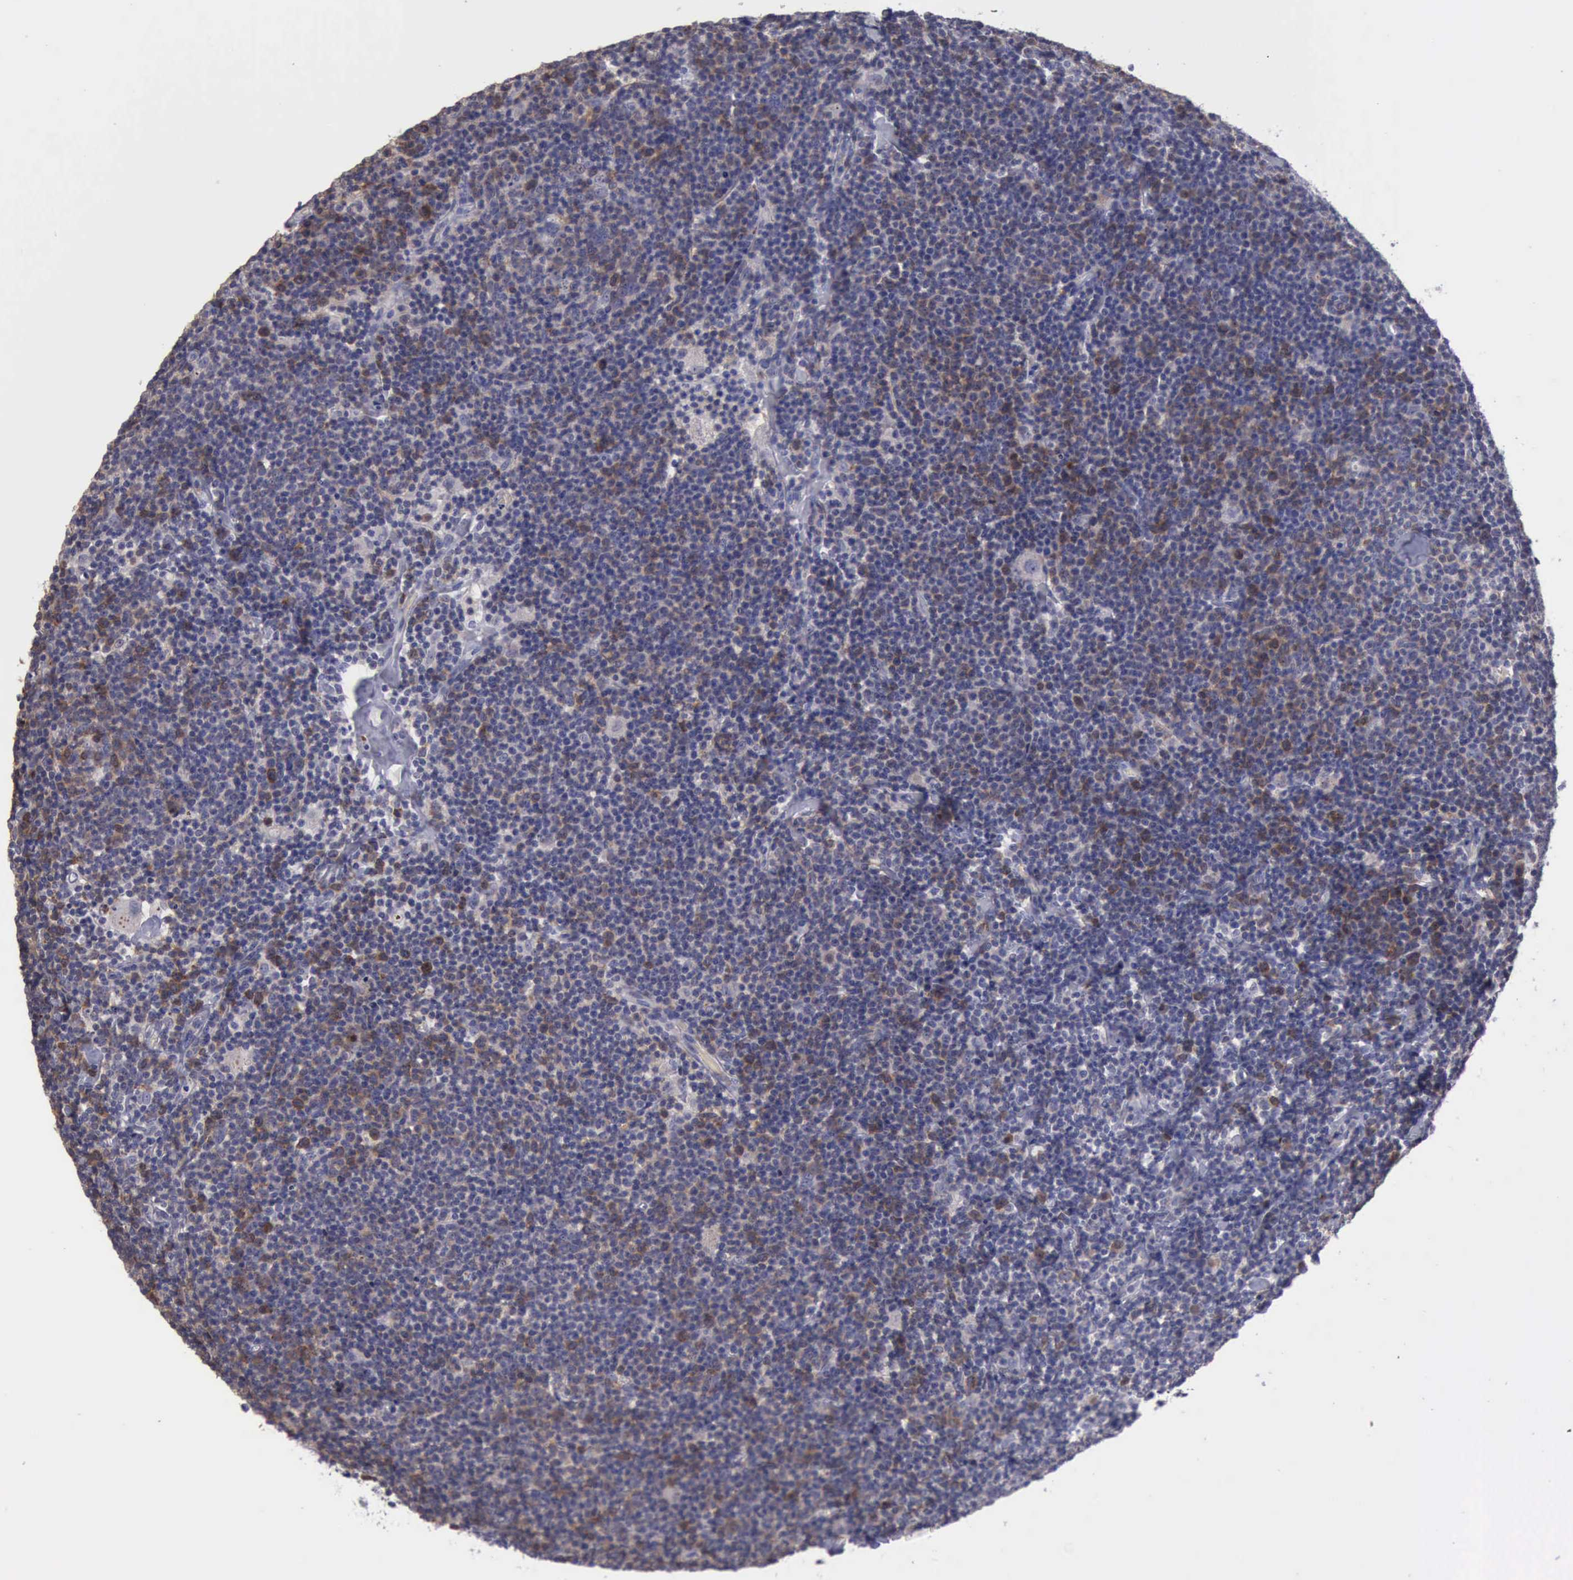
{"staining": {"intensity": "moderate", "quantity": "<25%", "location": "cytoplasmic/membranous"}, "tissue": "lymphoma", "cell_type": "Tumor cells", "image_type": "cancer", "snomed": [{"axis": "morphology", "description": "Malignant lymphoma, non-Hodgkin's type, Low grade"}, {"axis": "topography", "description": "Lymph node"}], "caption": "Malignant lymphoma, non-Hodgkin's type (low-grade) stained with DAB (3,3'-diaminobenzidine) IHC exhibits low levels of moderate cytoplasmic/membranous positivity in about <25% of tumor cells. (DAB IHC, brown staining for protein, blue staining for nuclei).", "gene": "CEP128", "patient": {"sex": "male", "age": 65}}